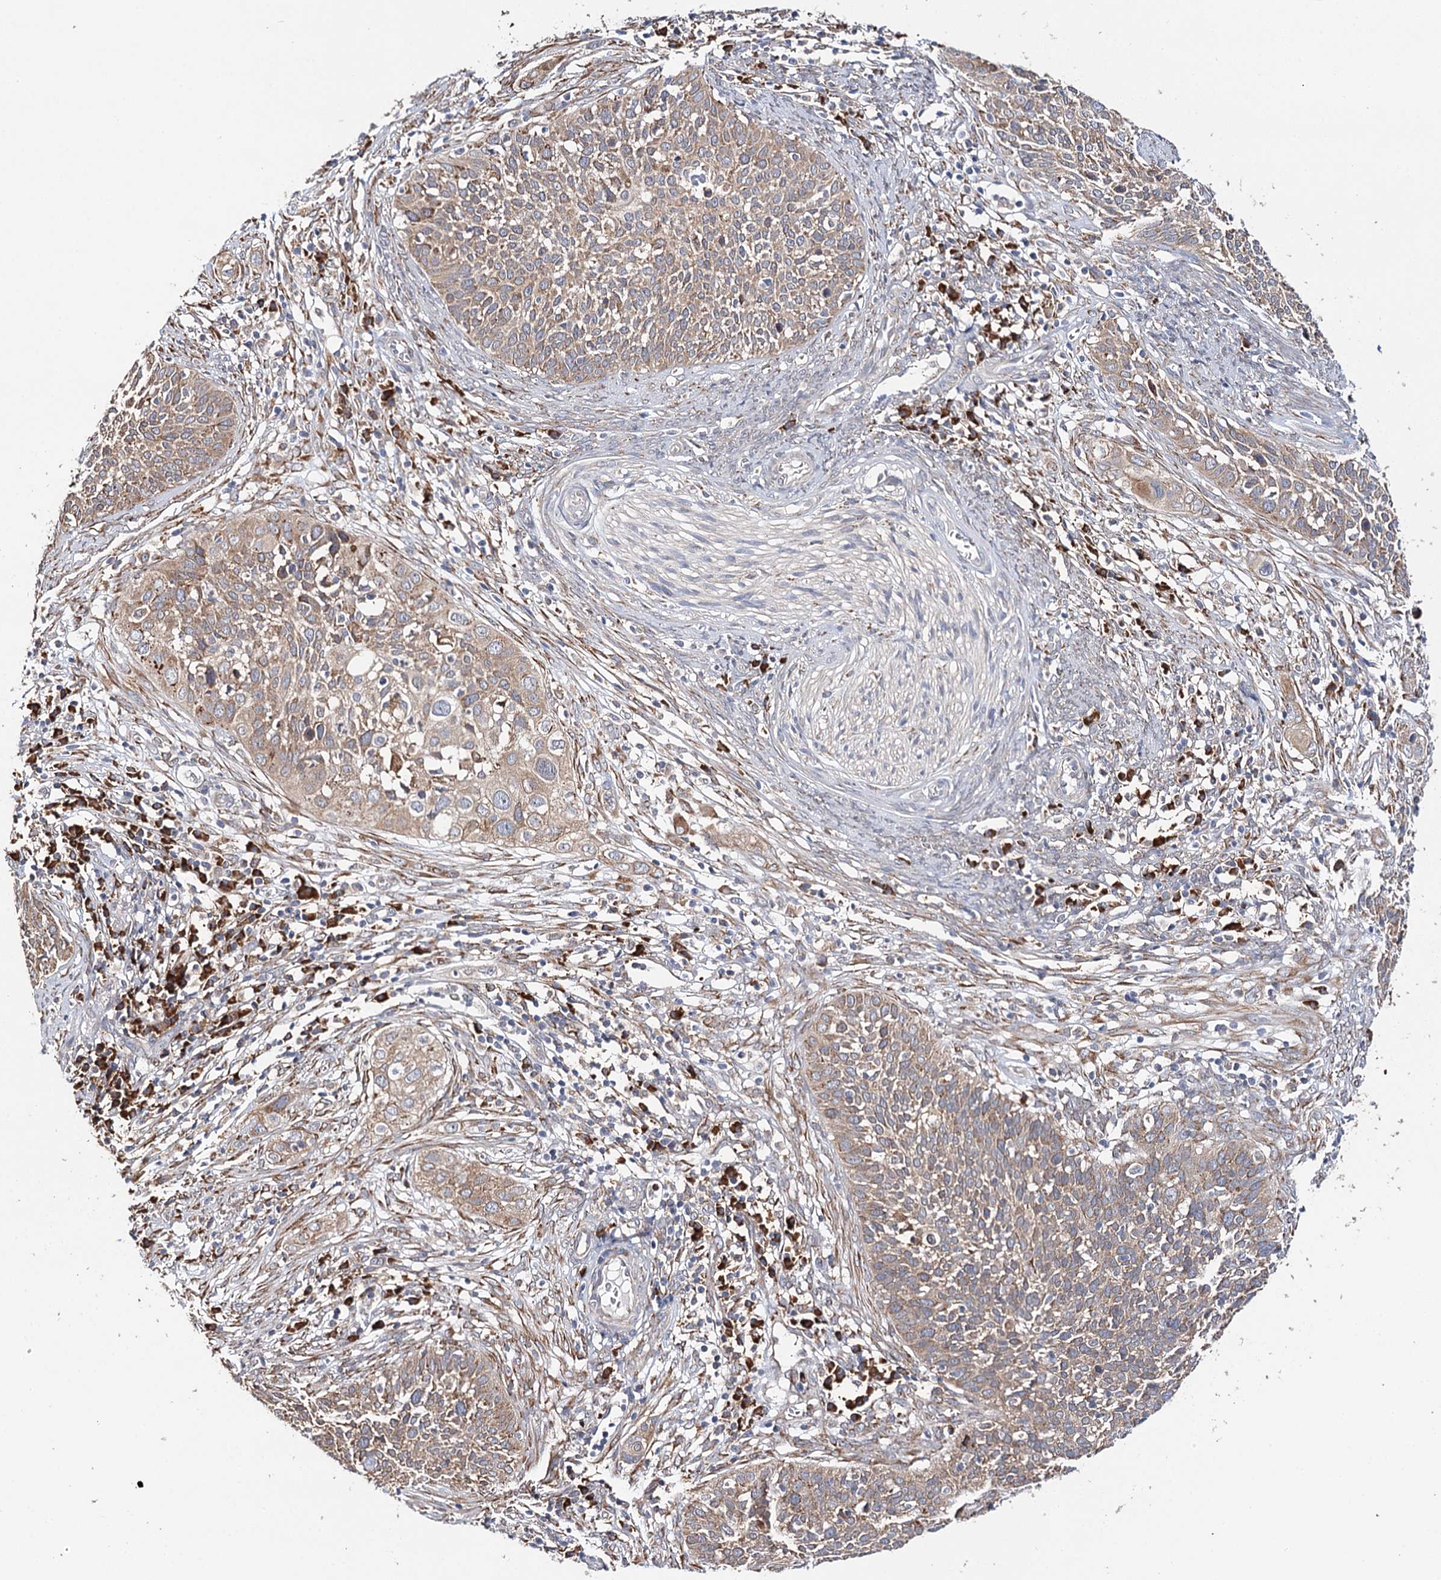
{"staining": {"intensity": "weak", "quantity": ">75%", "location": "cytoplasmic/membranous"}, "tissue": "cervical cancer", "cell_type": "Tumor cells", "image_type": "cancer", "snomed": [{"axis": "morphology", "description": "Squamous cell carcinoma, NOS"}, {"axis": "topography", "description": "Cervix"}], "caption": "Immunohistochemical staining of cervical squamous cell carcinoma exhibits low levels of weak cytoplasmic/membranous staining in about >75% of tumor cells.", "gene": "VEGFA", "patient": {"sex": "female", "age": 34}}